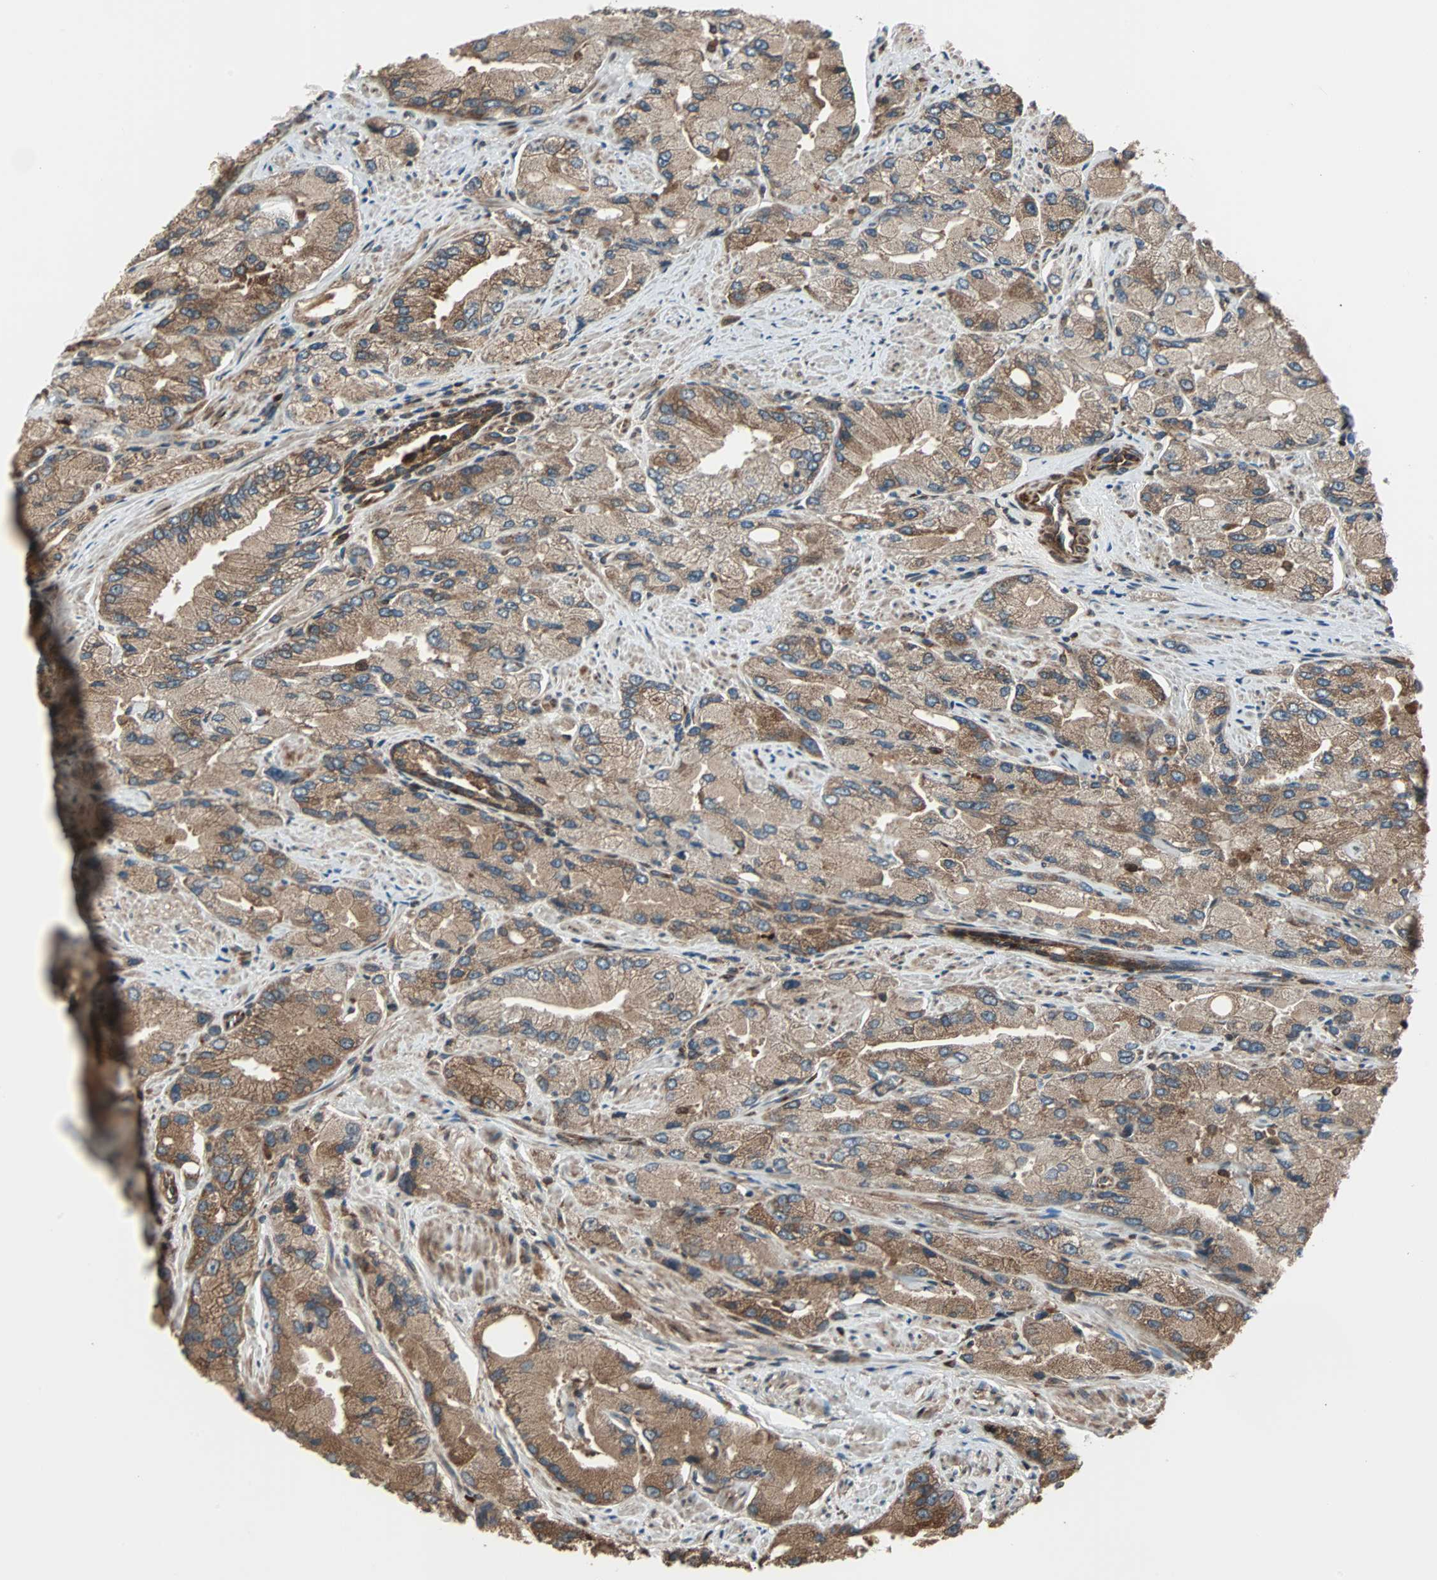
{"staining": {"intensity": "moderate", "quantity": ">75%", "location": "cytoplasmic/membranous"}, "tissue": "prostate cancer", "cell_type": "Tumor cells", "image_type": "cancer", "snomed": [{"axis": "morphology", "description": "Adenocarcinoma, High grade"}, {"axis": "topography", "description": "Prostate"}], "caption": "Immunohistochemistry micrograph of neoplastic tissue: prostate high-grade adenocarcinoma stained using immunohistochemistry demonstrates medium levels of moderate protein expression localized specifically in the cytoplasmic/membranous of tumor cells, appearing as a cytoplasmic/membranous brown color.", "gene": "RAB7A", "patient": {"sex": "male", "age": 58}}